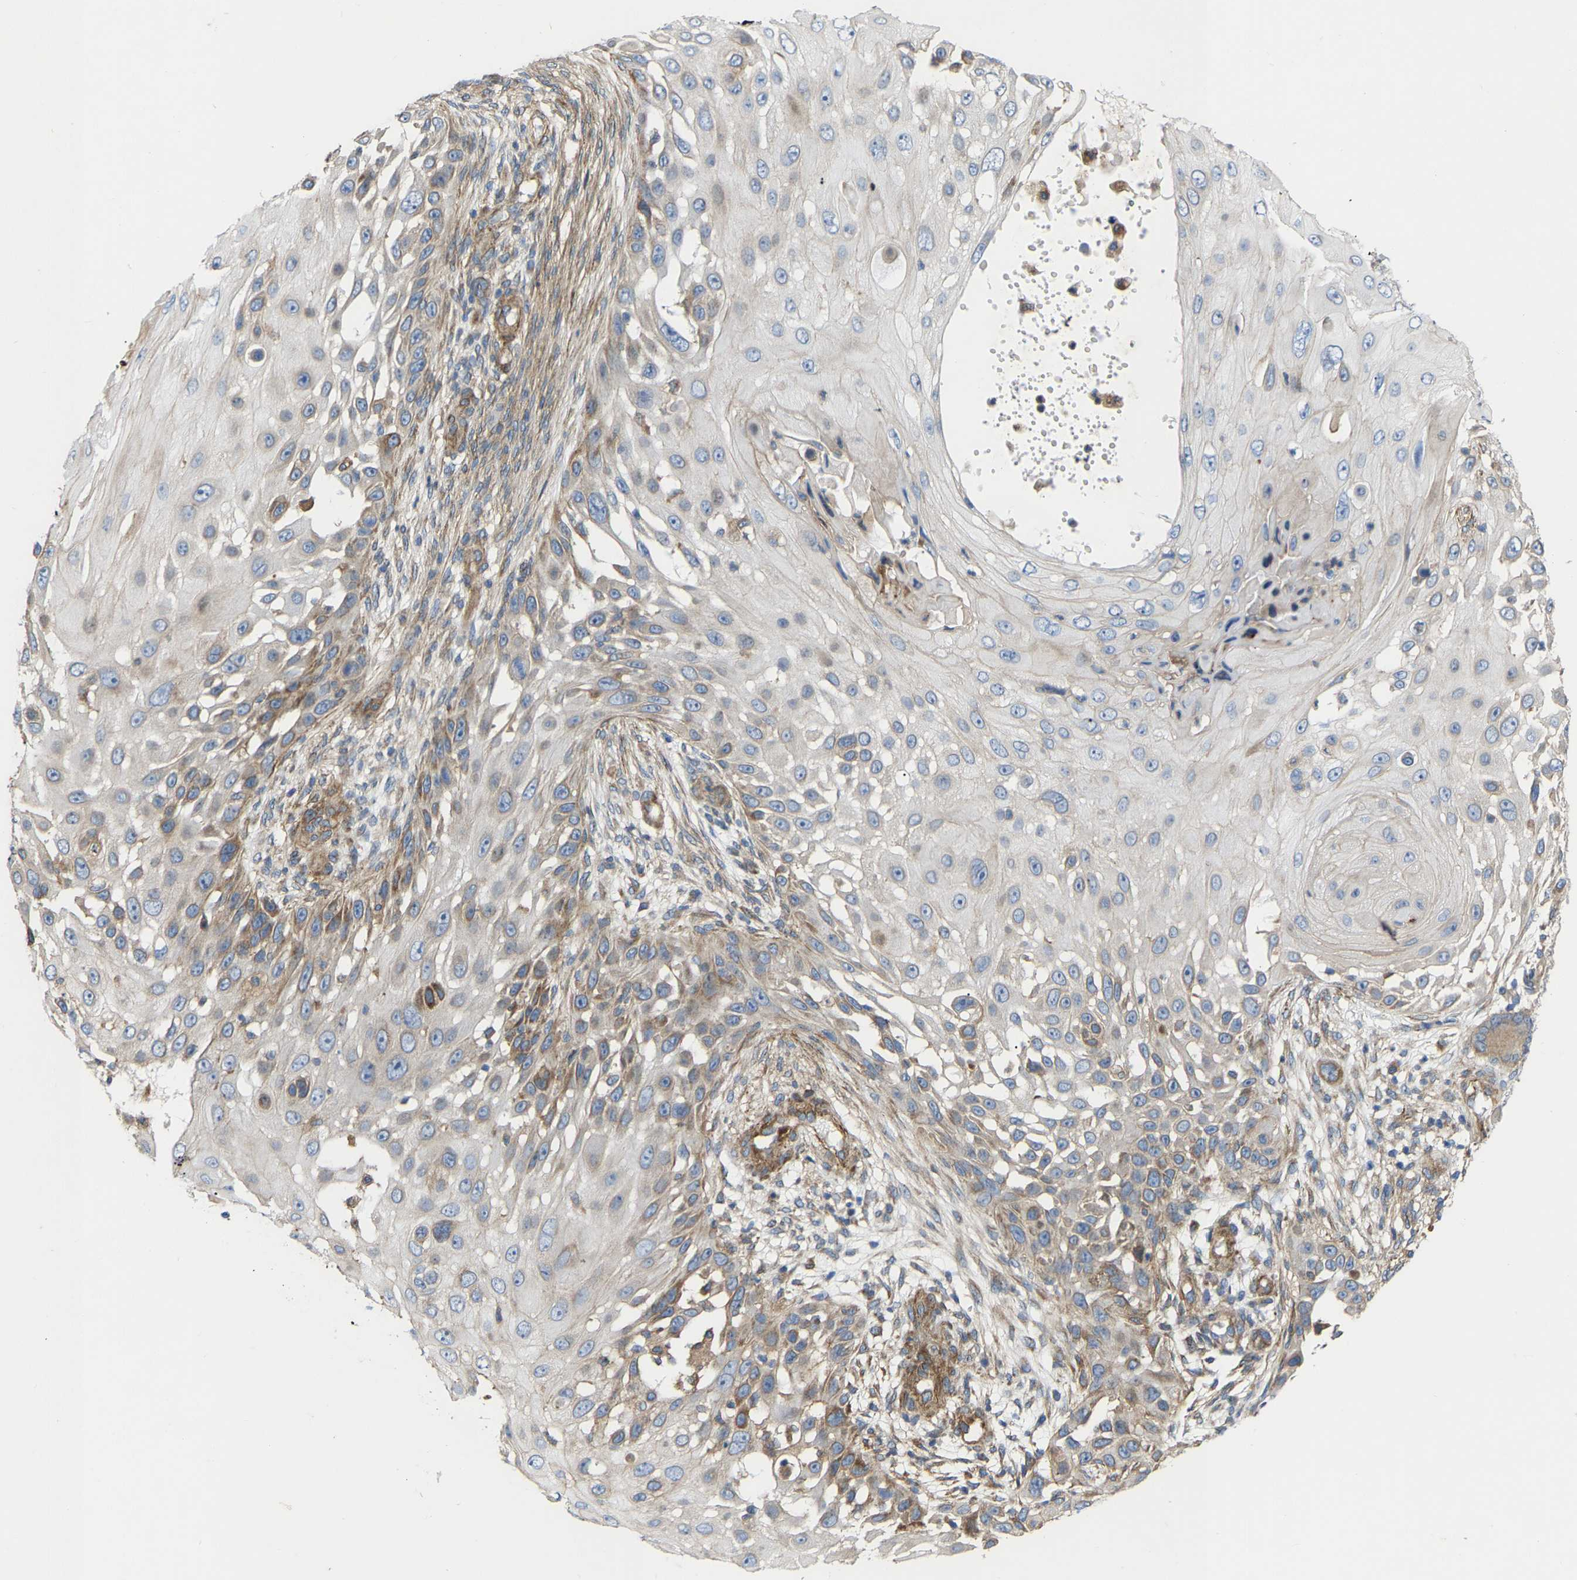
{"staining": {"intensity": "moderate", "quantity": "<25%", "location": "cytoplasmic/membranous"}, "tissue": "skin cancer", "cell_type": "Tumor cells", "image_type": "cancer", "snomed": [{"axis": "morphology", "description": "Squamous cell carcinoma, NOS"}, {"axis": "topography", "description": "Skin"}], "caption": "Human skin cancer (squamous cell carcinoma) stained with a protein marker displays moderate staining in tumor cells.", "gene": "TOR1B", "patient": {"sex": "female", "age": 44}}